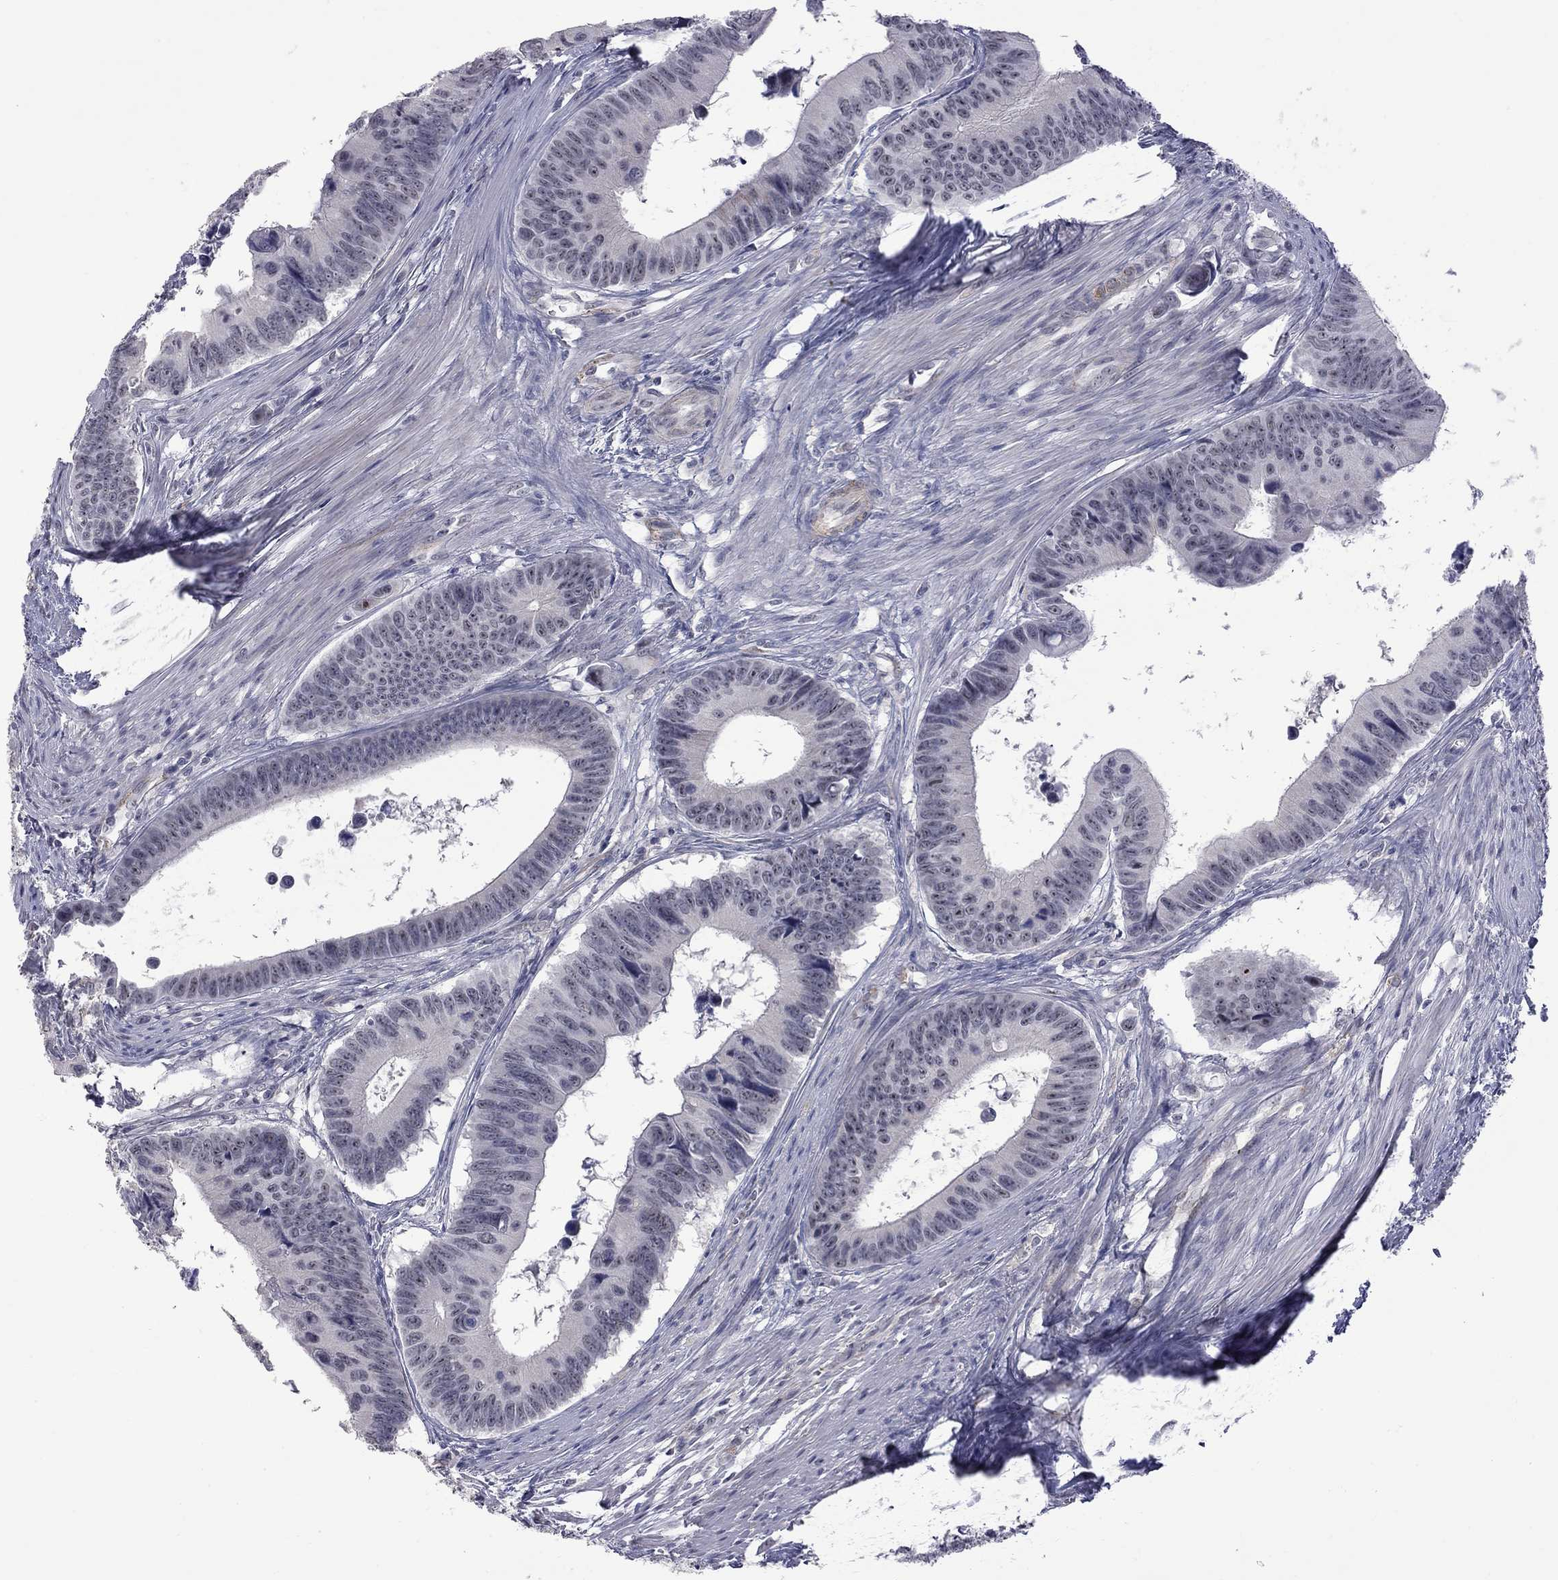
{"staining": {"intensity": "negative", "quantity": "none", "location": "none"}, "tissue": "colorectal cancer", "cell_type": "Tumor cells", "image_type": "cancer", "snomed": [{"axis": "morphology", "description": "Adenocarcinoma, NOS"}, {"axis": "topography", "description": "Colon"}], "caption": "The micrograph shows no staining of tumor cells in adenocarcinoma (colorectal).", "gene": "GSG1L", "patient": {"sex": "female", "age": 87}}